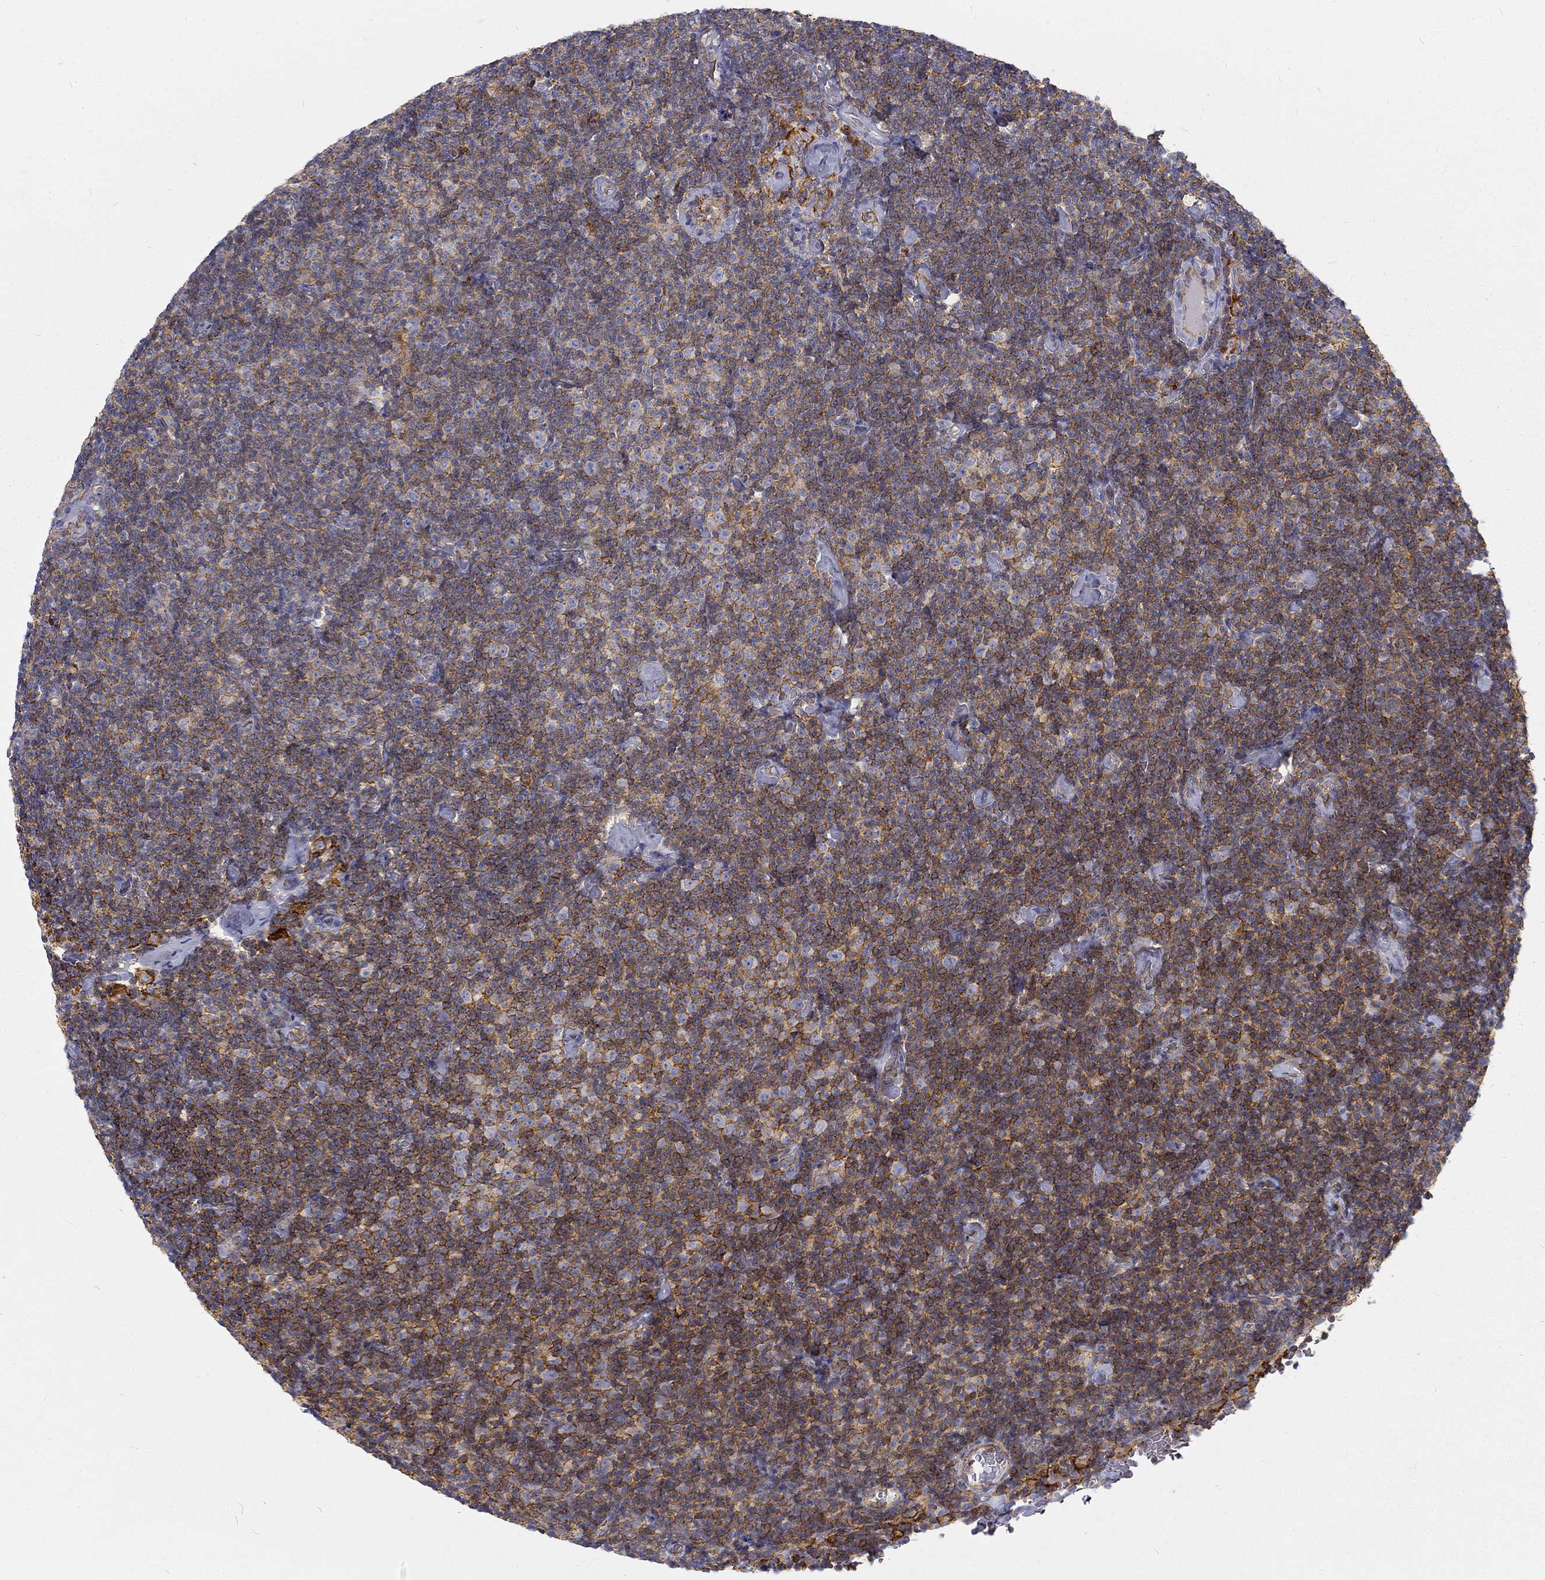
{"staining": {"intensity": "strong", "quantity": "25%-75%", "location": "cytoplasmic/membranous"}, "tissue": "lymphoma", "cell_type": "Tumor cells", "image_type": "cancer", "snomed": [{"axis": "morphology", "description": "Malignant lymphoma, non-Hodgkin's type, Low grade"}, {"axis": "topography", "description": "Lymph node"}], "caption": "Malignant lymphoma, non-Hodgkin's type (low-grade) stained with DAB (3,3'-diaminobenzidine) immunohistochemistry reveals high levels of strong cytoplasmic/membranous expression in about 25%-75% of tumor cells. (IHC, brightfield microscopy, high magnification).", "gene": "MTMR11", "patient": {"sex": "male", "age": 81}}